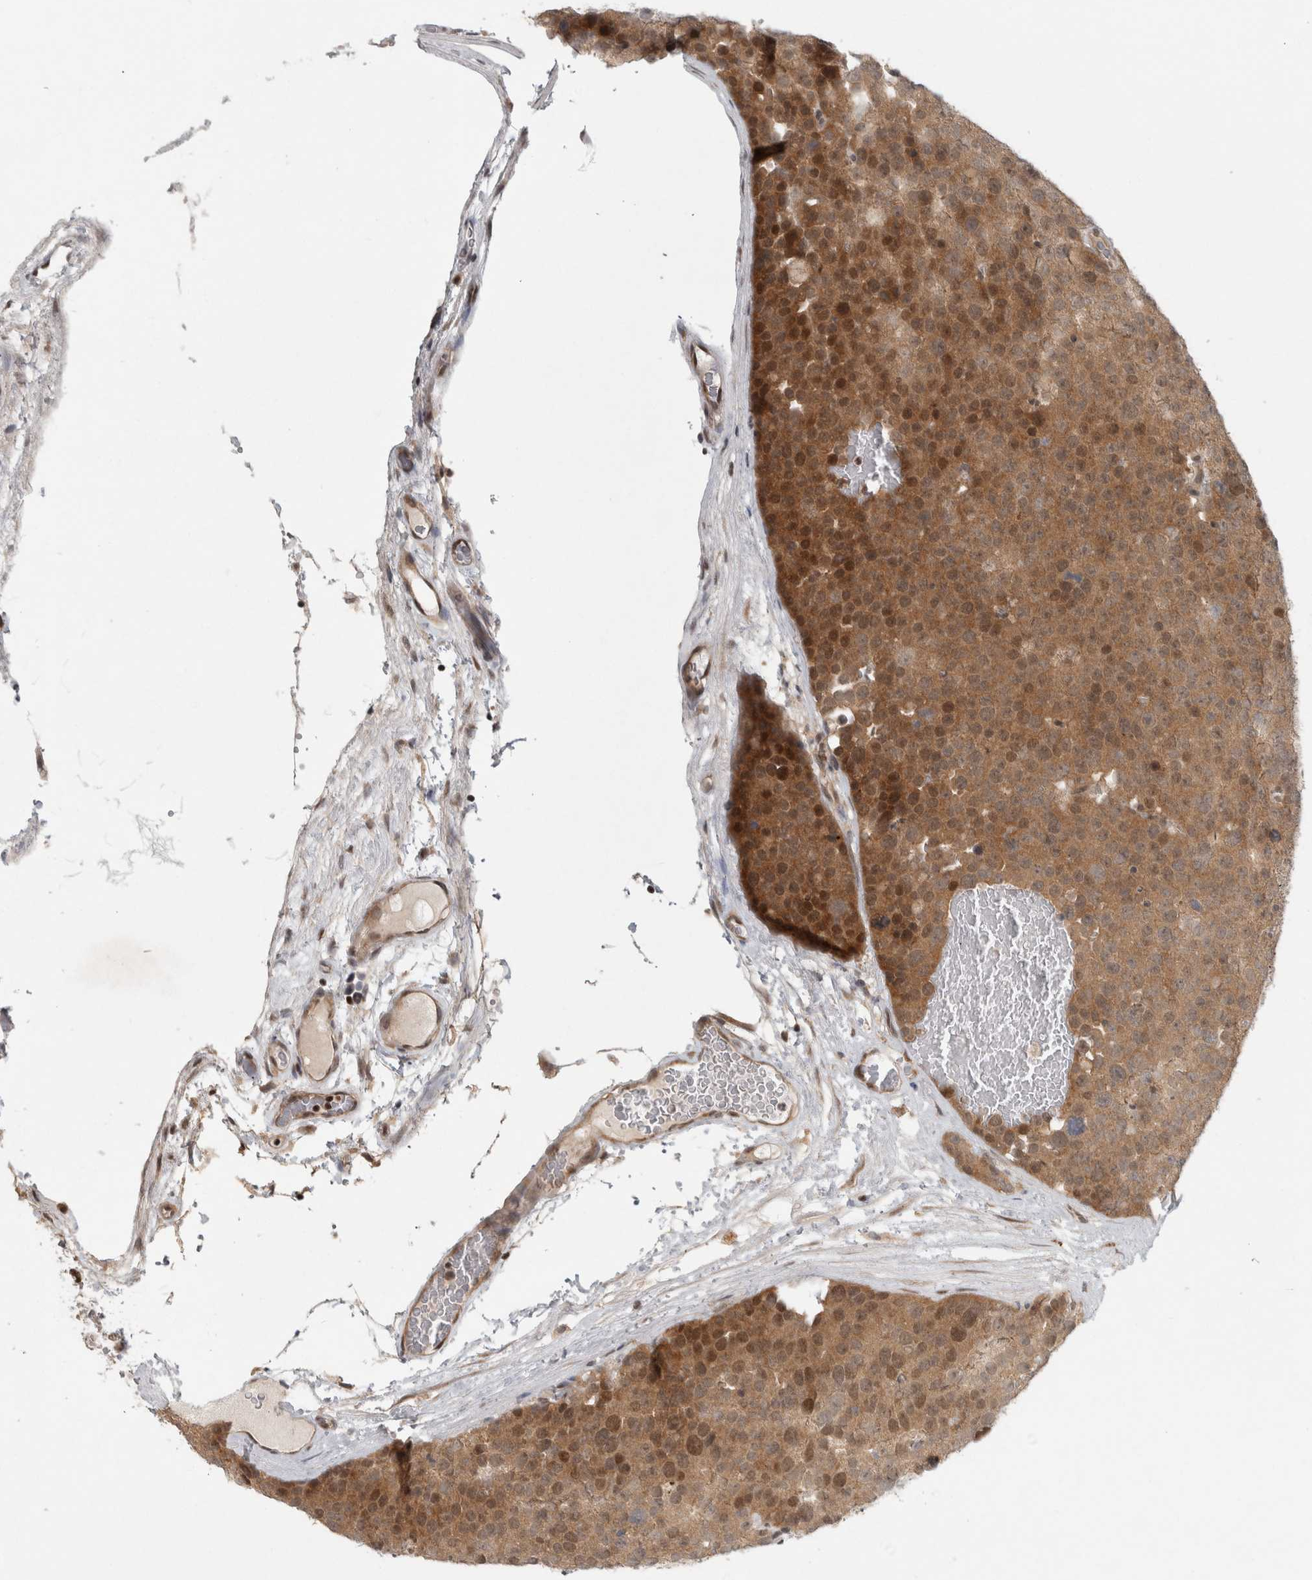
{"staining": {"intensity": "moderate", "quantity": ">75%", "location": "cytoplasmic/membranous,nuclear"}, "tissue": "testis cancer", "cell_type": "Tumor cells", "image_type": "cancer", "snomed": [{"axis": "morphology", "description": "Seminoma, NOS"}, {"axis": "topography", "description": "Testis"}], "caption": "Seminoma (testis) stained with DAB IHC reveals medium levels of moderate cytoplasmic/membranous and nuclear expression in approximately >75% of tumor cells. The staining was performed using DAB (3,3'-diaminobenzidine) to visualize the protein expression in brown, while the nuclei were stained in blue with hematoxylin (Magnification: 20x).", "gene": "KDM8", "patient": {"sex": "male", "age": 71}}